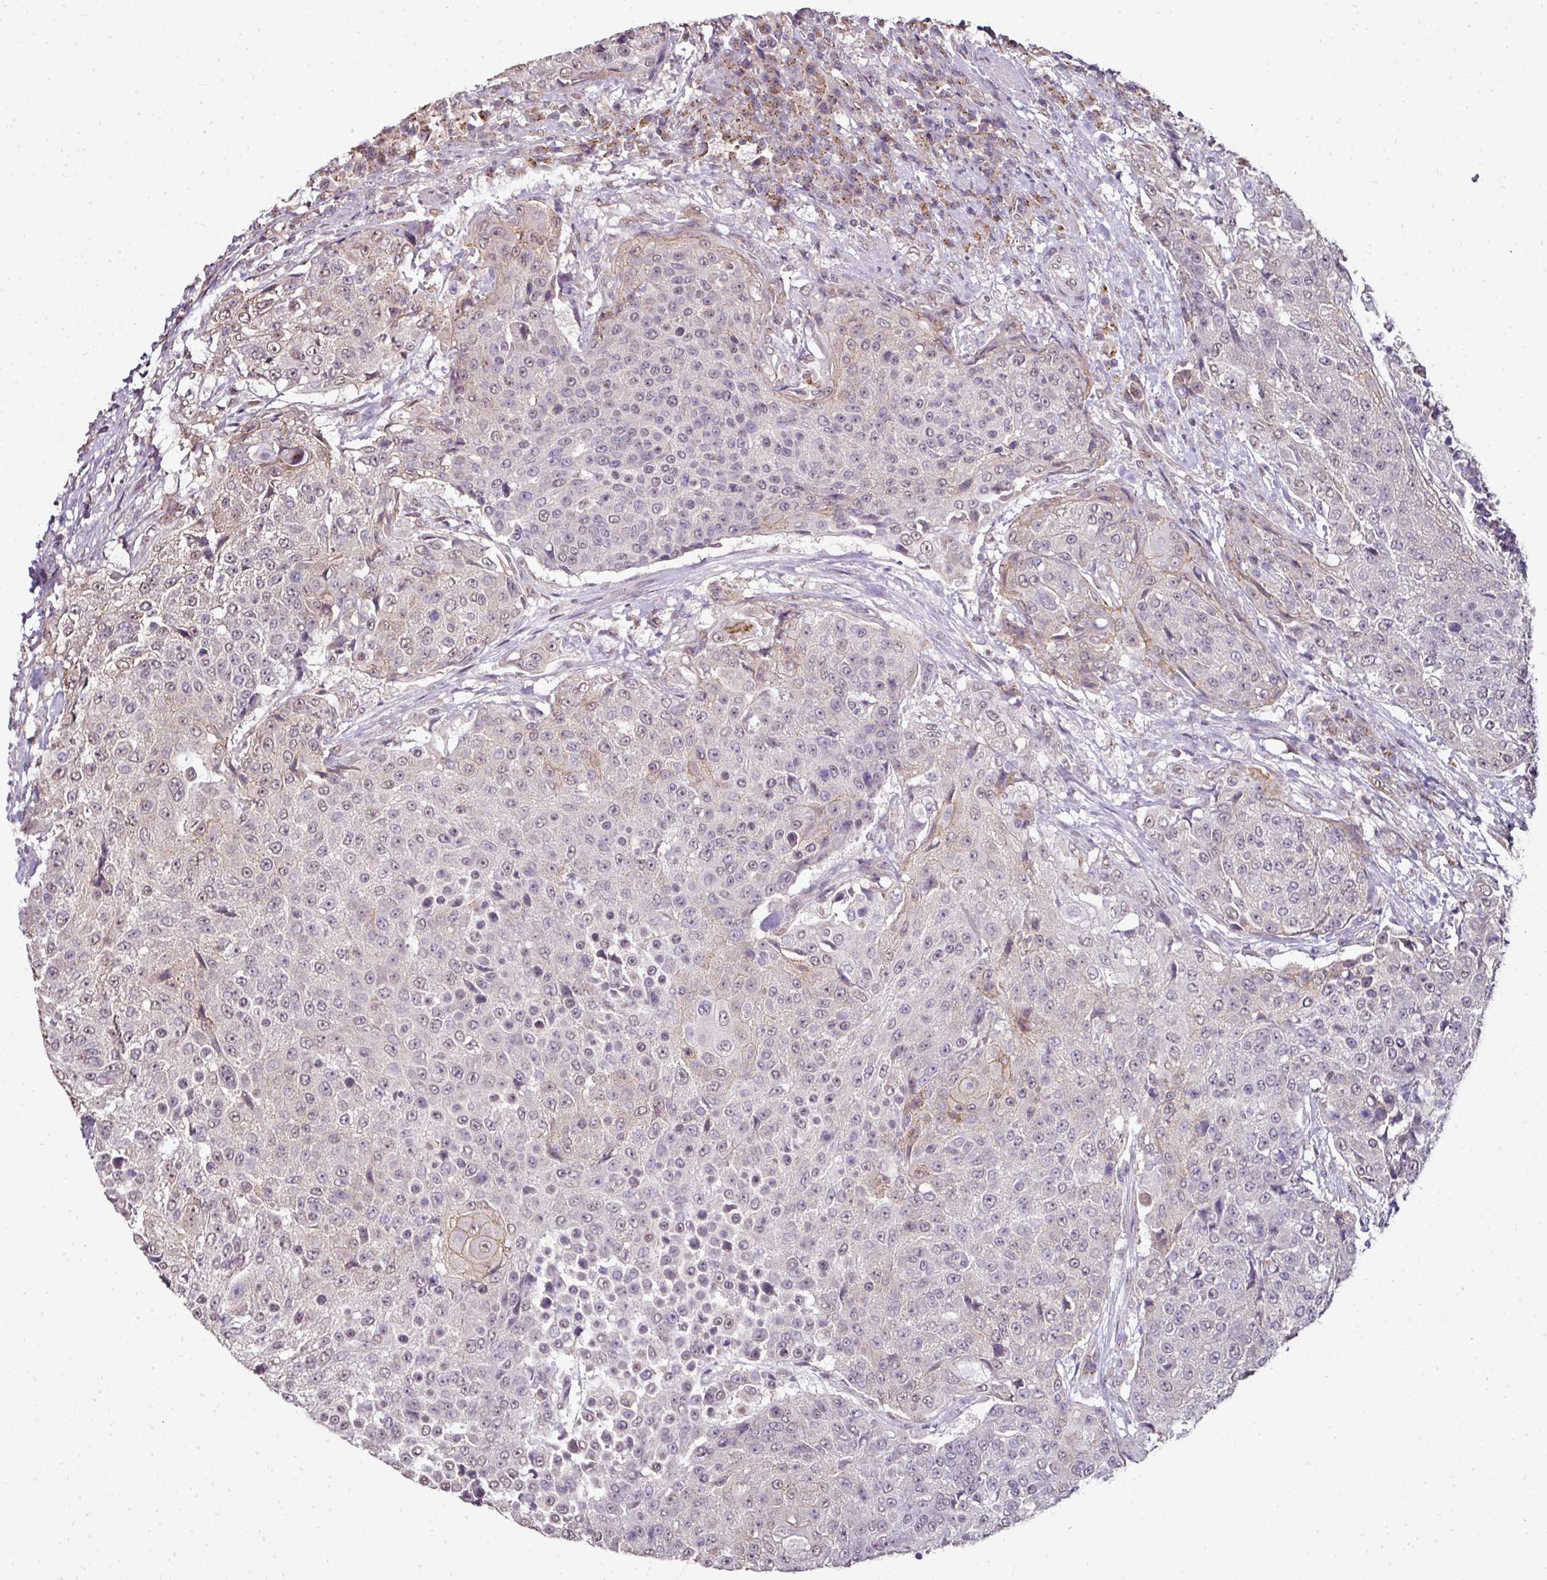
{"staining": {"intensity": "weak", "quantity": "<25%", "location": "cytoplasmic/membranous,nuclear"}, "tissue": "urothelial cancer", "cell_type": "Tumor cells", "image_type": "cancer", "snomed": [{"axis": "morphology", "description": "Urothelial carcinoma, High grade"}, {"axis": "topography", "description": "Urinary bladder"}], "caption": "Immunohistochemical staining of urothelial carcinoma (high-grade) demonstrates no significant positivity in tumor cells.", "gene": "JPH2", "patient": {"sex": "female", "age": 63}}